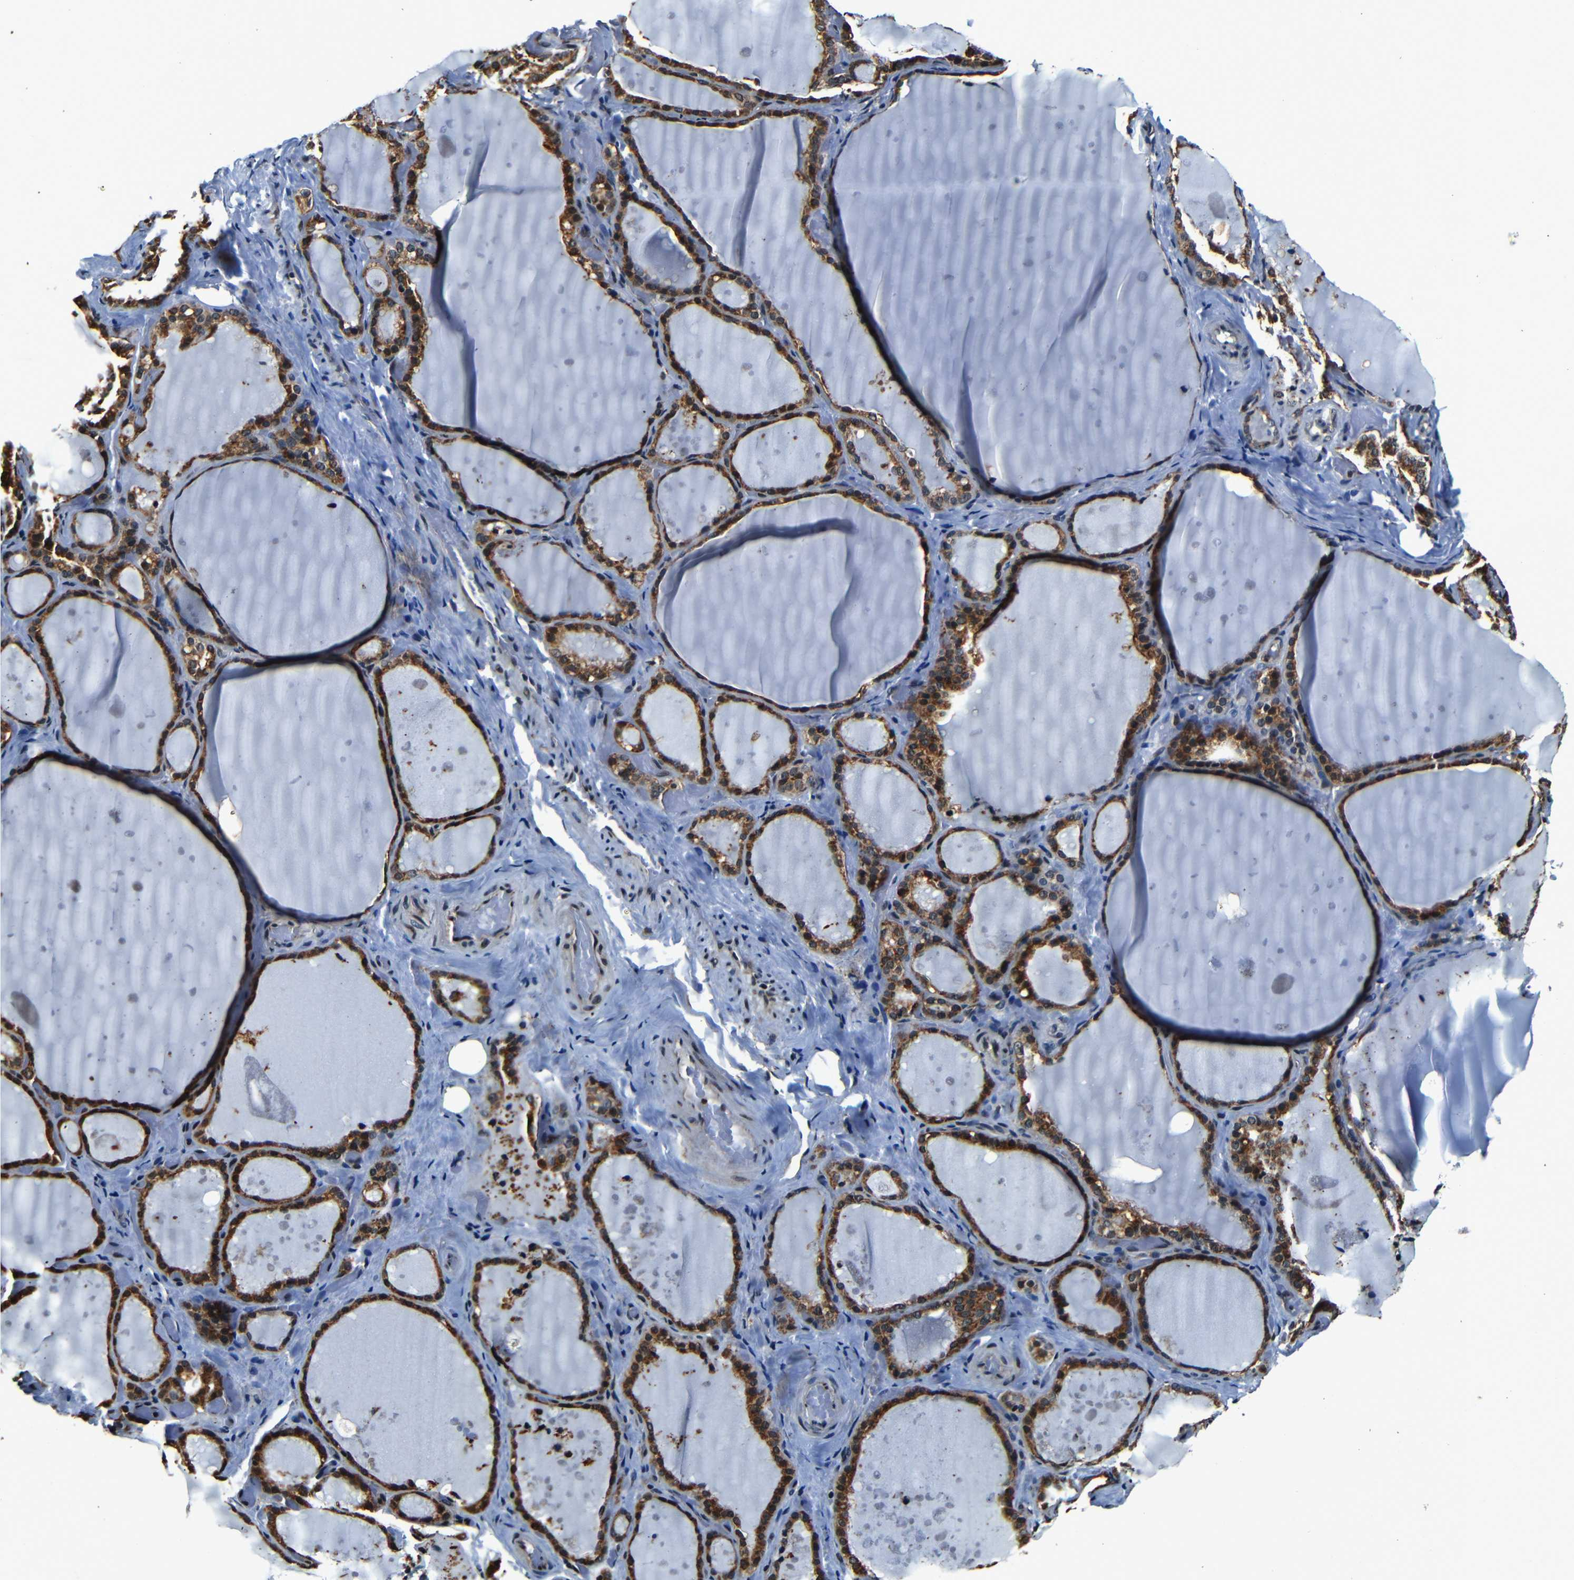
{"staining": {"intensity": "moderate", "quantity": ">75%", "location": "cytoplasmic/membranous"}, "tissue": "thyroid gland", "cell_type": "Glandular cells", "image_type": "normal", "snomed": [{"axis": "morphology", "description": "Normal tissue, NOS"}, {"axis": "topography", "description": "Thyroid gland"}], "caption": "A histopathology image of thyroid gland stained for a protein displays moderate cytoplasmic/membranous brown staining in glandular cells.", "gene": "NCBP3", "patient": {"sex": "female", "age": 44}}